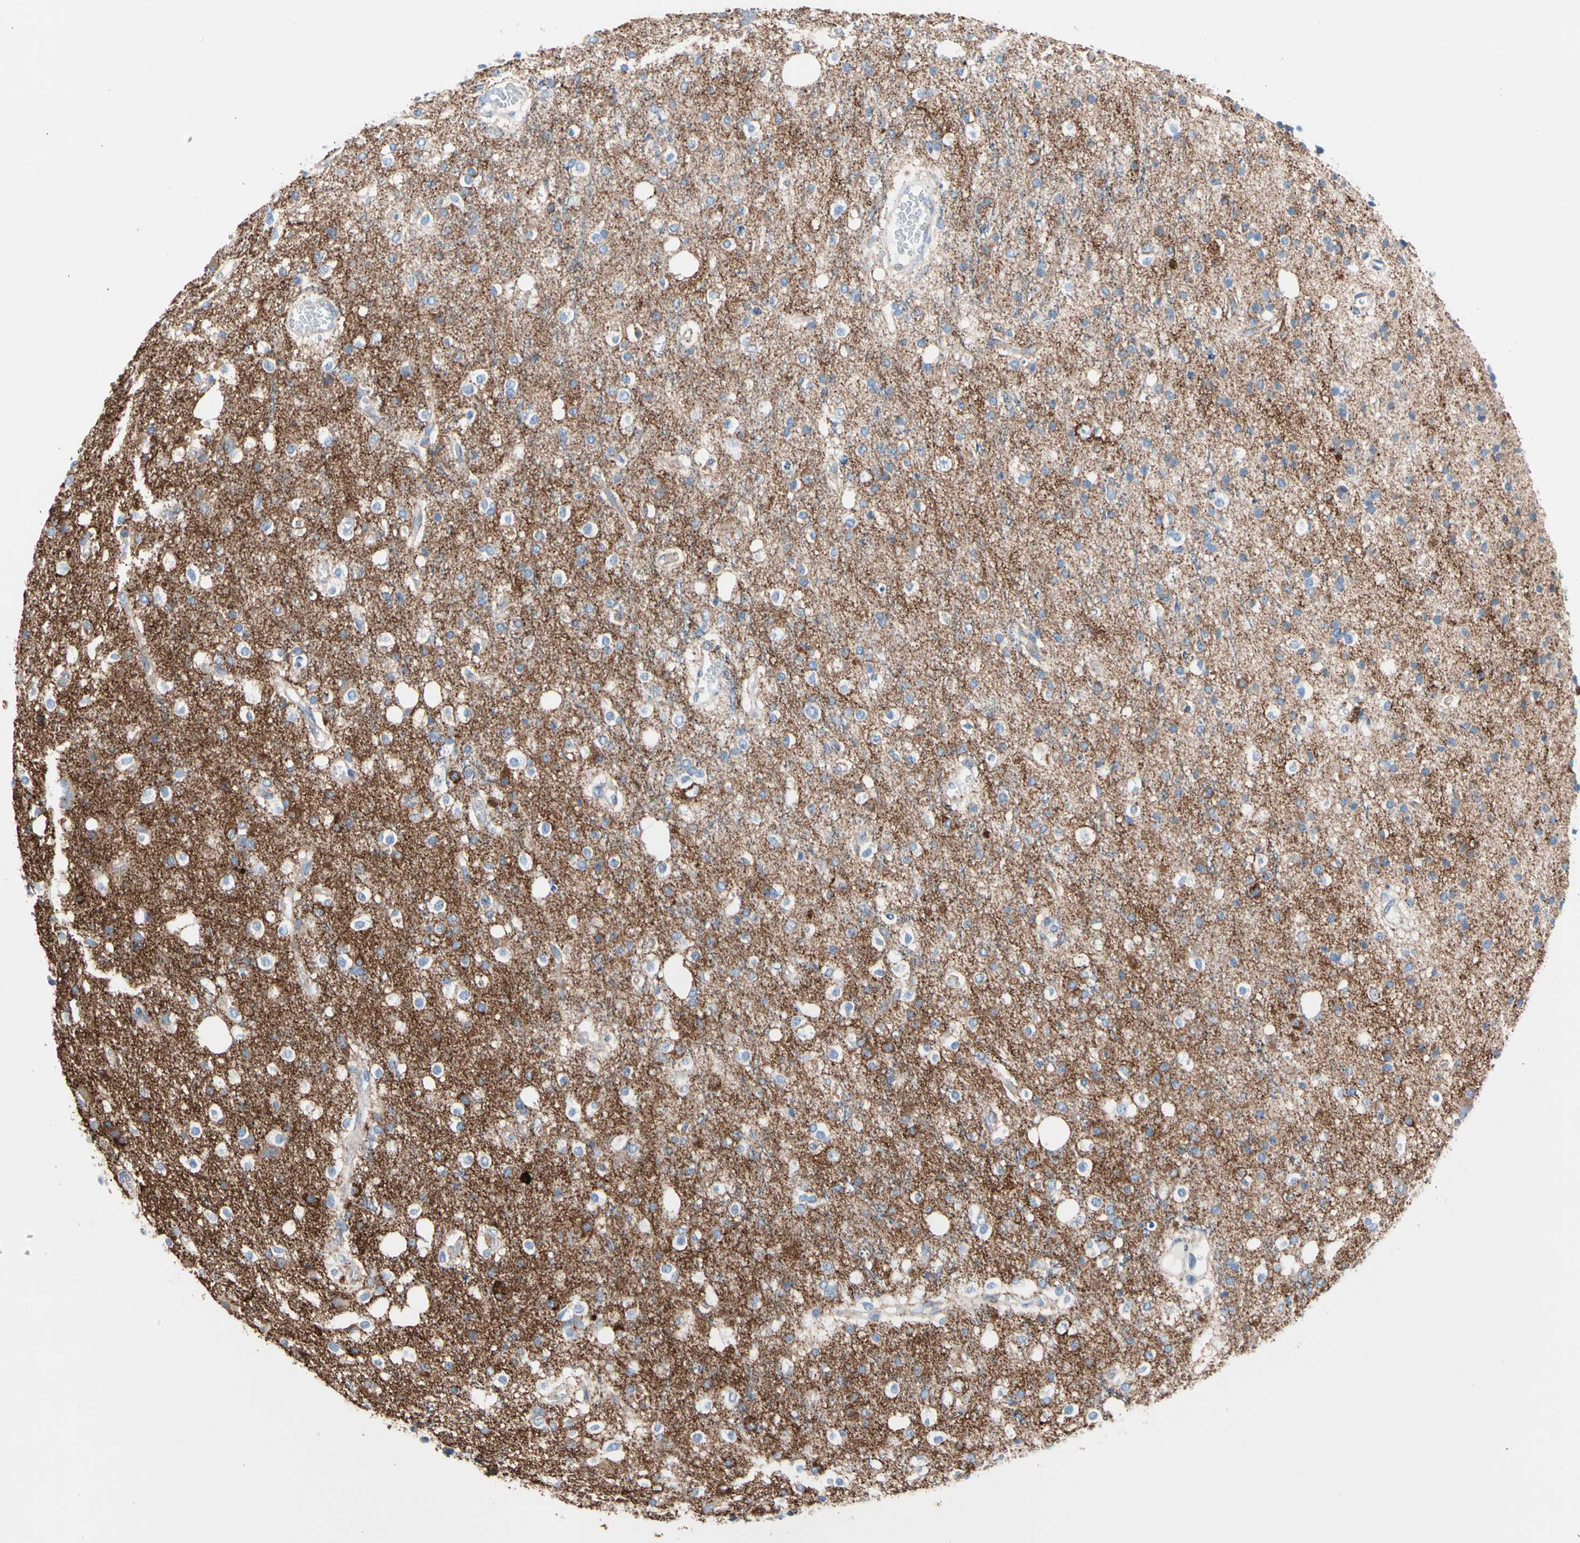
{"staining": {"intensity": "moderate", "quantity": "<25%", "location": "cytoplasmic/membranous"}, "tissue": "glioma", "cell_type": "Tumor cells", "image_type": "cancer", "snomed": [{"axis": "morphology", "description": "Glioma, malignant, High grade"}, {"axis": "topography", "description": "Brain"}], "caption": "High-power microscopy captured an immunohistochemistry (IHC) histopathology image of malignant glioma (high-grade), revealing moderate cytoplasmic/membranous positivity in about <25% of tumor cells.", "gene": "HK1", "patient": {"sex": "male", "age": 47}}